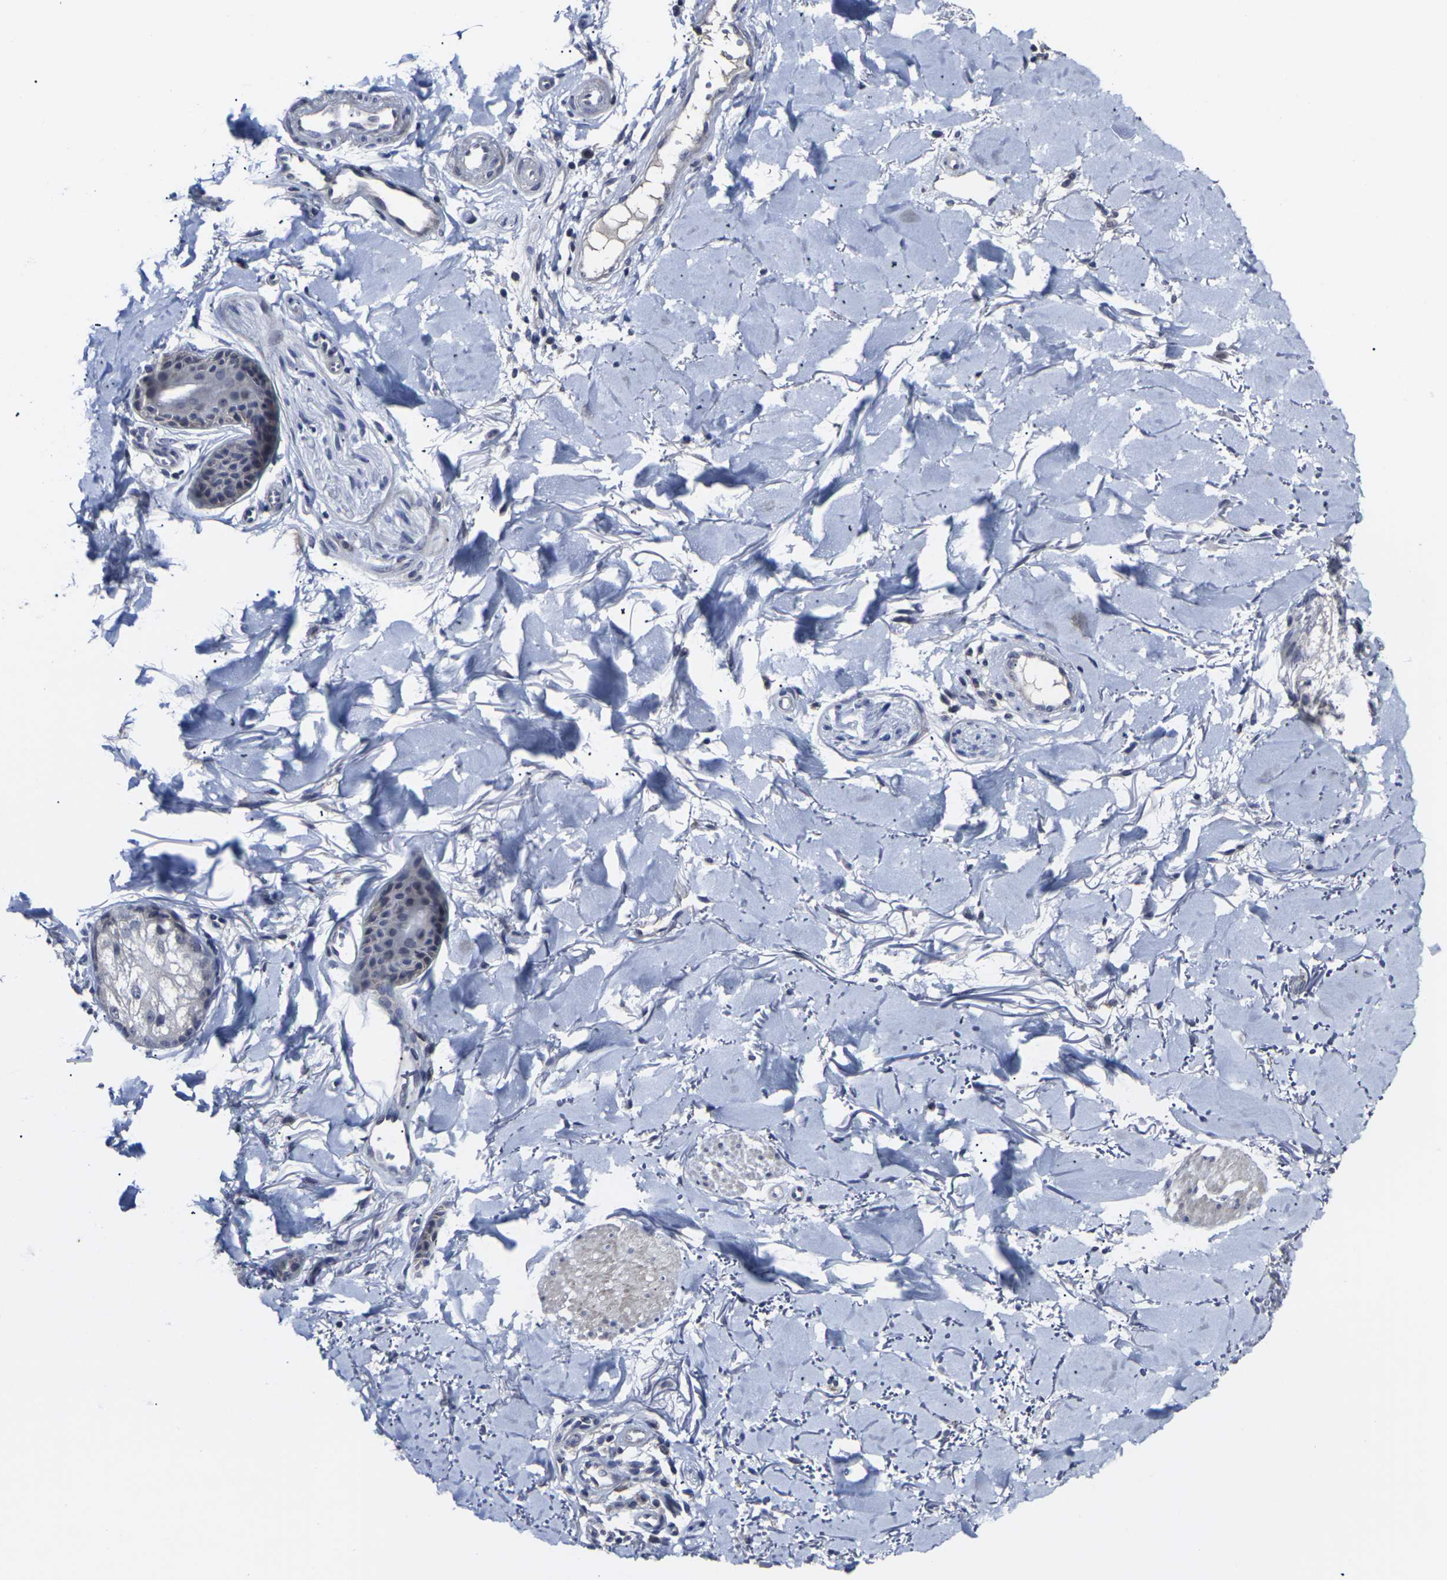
{"staining": {"intensity": "weak", "quantity": "<25%", "location": "cytoplasmic/membranous"}, "tissue": "skin cancer", "cell_type": "Tumor cells", "image_type": "cancer", "snomed": [{"axis": "morphology", "description": "Basal cell carcinoma"}, {"axis": "topography", "description": "Skin"}], "caption": "Skin cancer was stained to show a protein in brown. There is no significant expression in tumor cells.", "gene": "MSANTD4", "patient": {"sex": "male", "age": 43}}